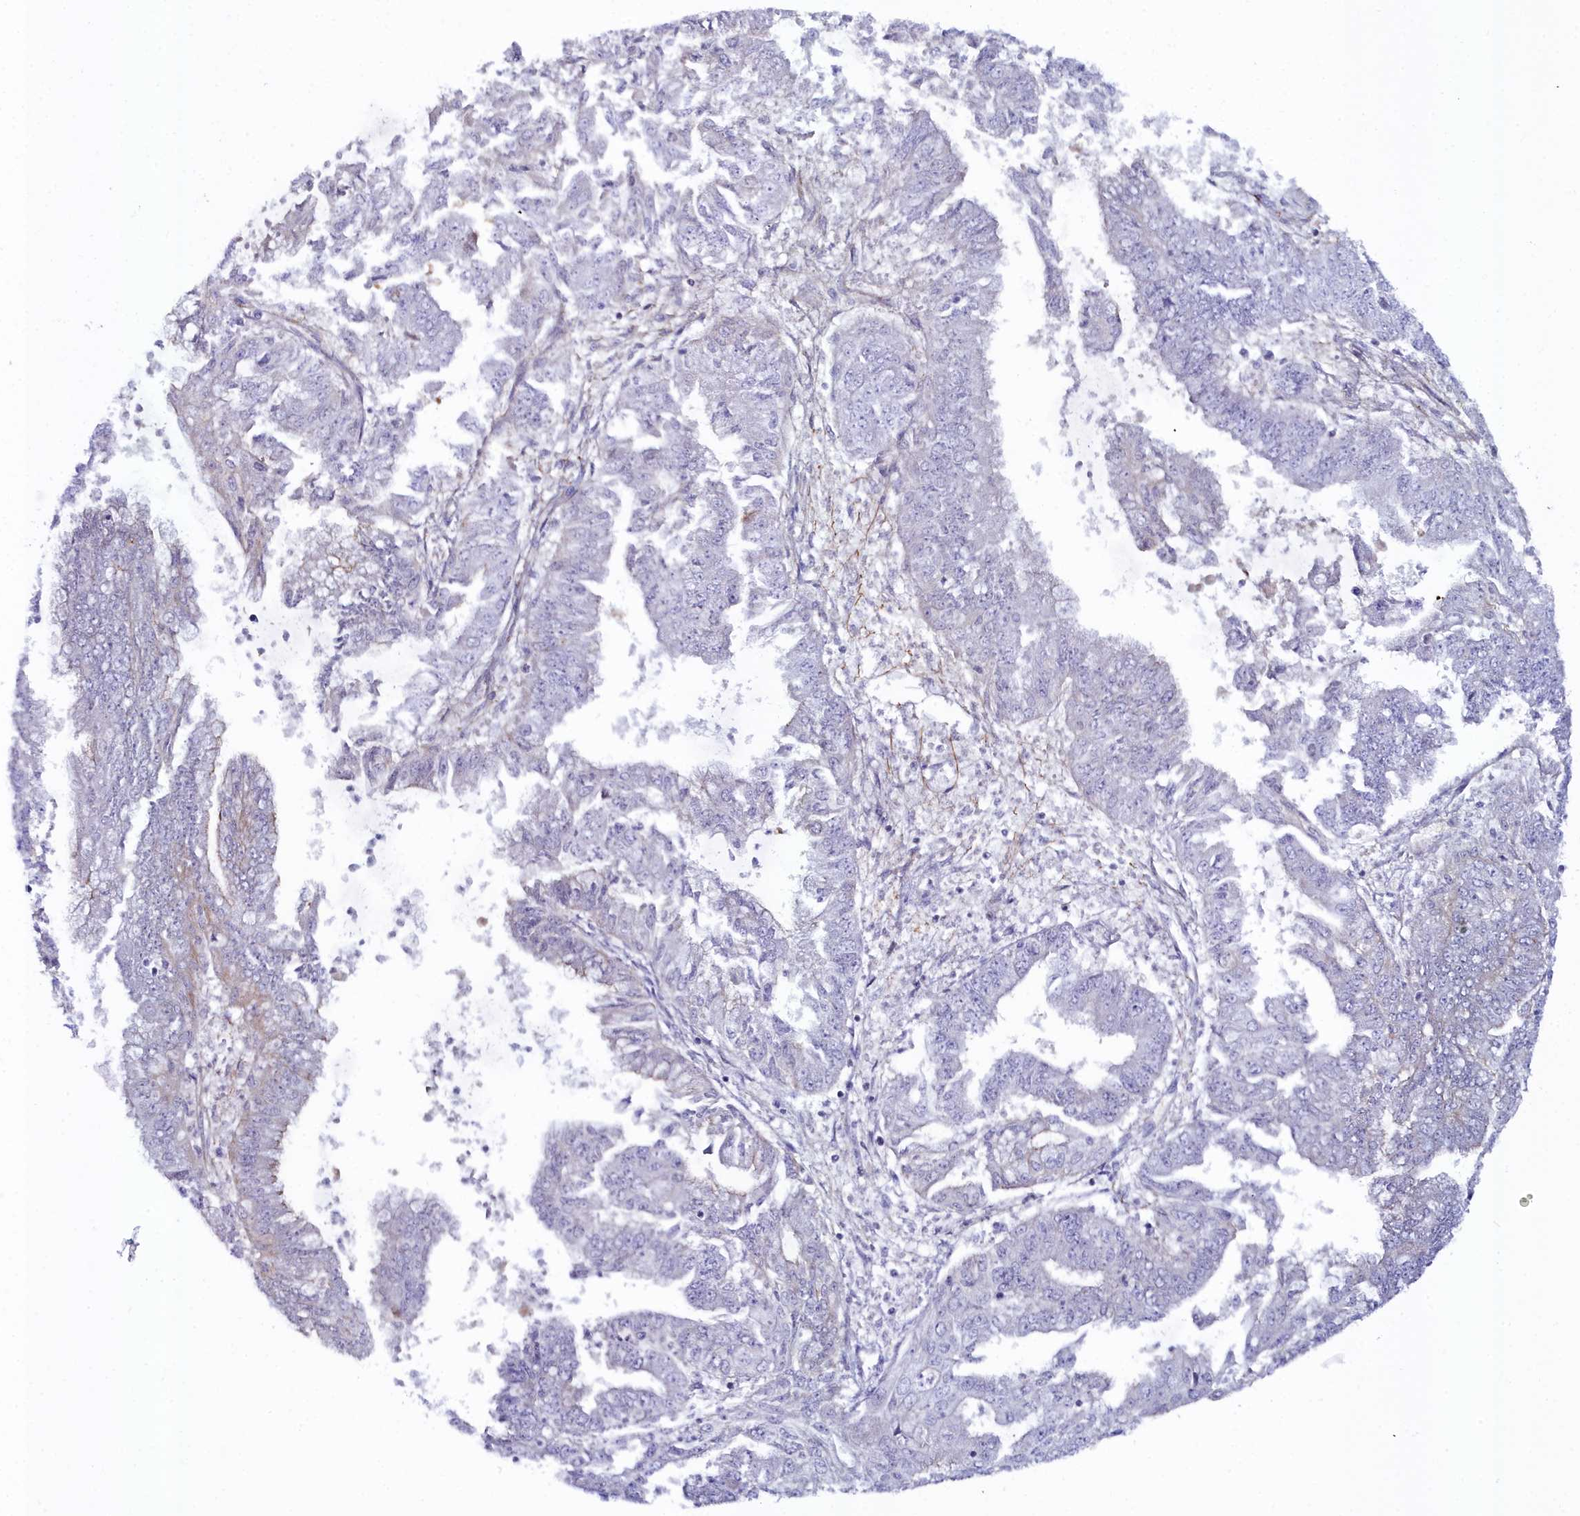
{"staining": {"intensity": "negative", "quantity": "none", "location": "none"}, "tissue": "endometrial cancer", "cell_type": "Tumor cells", "image_type": "cancer", "snomed": [{"axis": "morphology", "description": "Adenocarcinoma, NOS"}, {"axis": "topography", "description": "Endometrium"}], "caption": "DAB immunohistochemical staining of adenocarcinoma (endometrial) displays no significant expression in tumor cells. (Brightfield microscopy of DAB (3,3'-diaminobenzidine) immunohistochemistry at high magnification).", "gene": "KCTD18", "patient": {"sex": "female", "age": 73}}